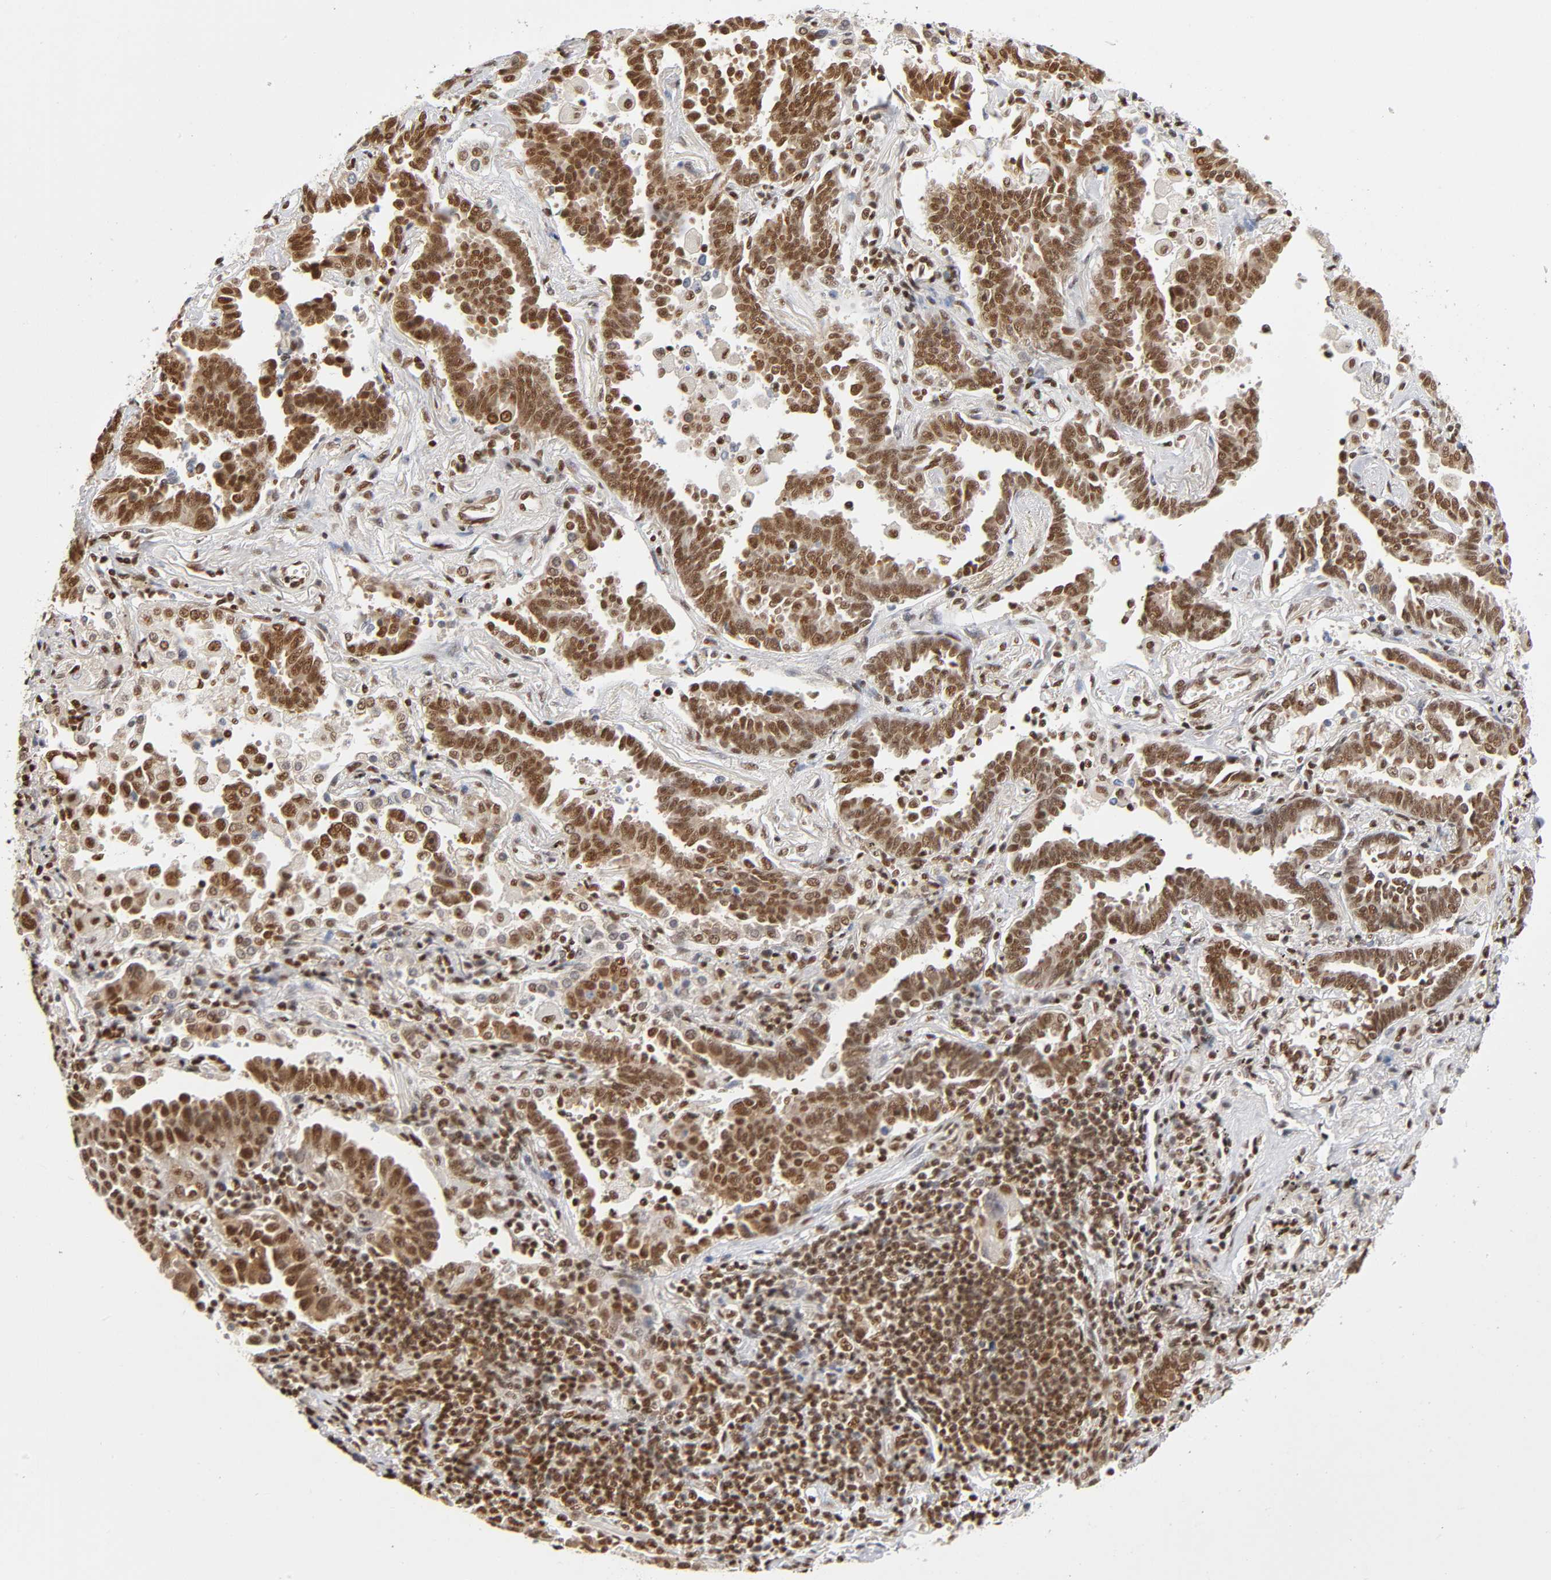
{"staining": {"intensity": "strong", "quantity": ">75%", "location": "nuclear"}, "tissue": "lung cancer", "cell_type": "Tumor cells", "image_type": "cancer", "snomed": [{"axis": "morphology", "description": "Adenocarcinoma, NOS"}, {"axis": "topography", "description": "Lung"}], "caption": "A high-resolution histopathology image shows immunohistochemistry (IHC) staining of lung adenocarcinoma, which reveals strong nuclear expression in approximately >75% of tumor cells.", "gene": "ILKAP", "patient": {"sex": "female", "age": 64}}